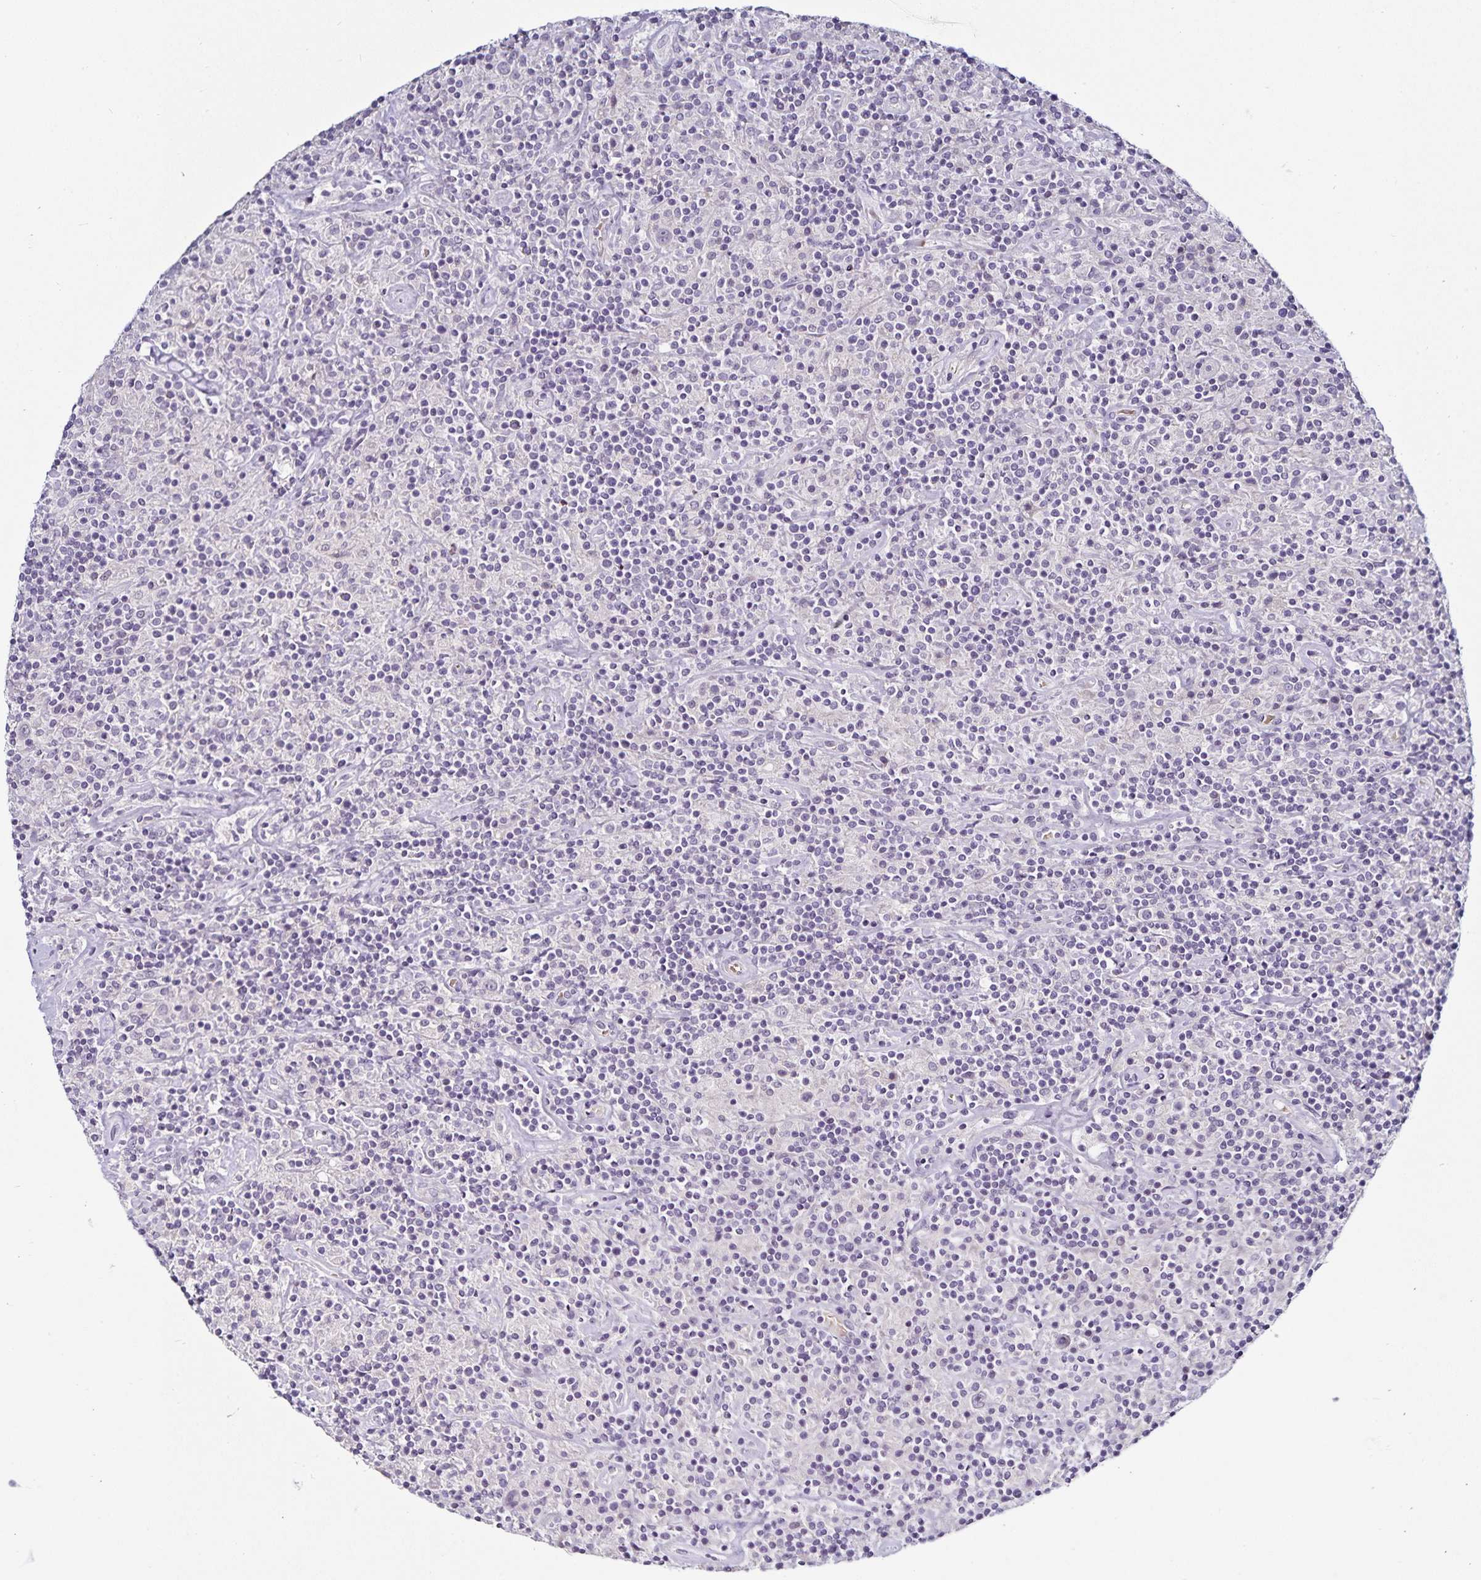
{"staining": {"intensity": "negative", "quantity": "none", "location": "none"}, "tissue": "lymphoma", "cell_type": "Tumor cells", "image_type": "cancer", "snomed": [{"axis": "morphology", "description": "Hodgkin's disease, NOS"}, {"axis": "topography", "description": "Lymph node"}], "caption": "This is a histopathology image of immunohistochemistry (IHC) staining of lymphoma, which shows no staining in tumor cells.", "gene": "TTR", "patient": {"sex": "male", "age": 70}}